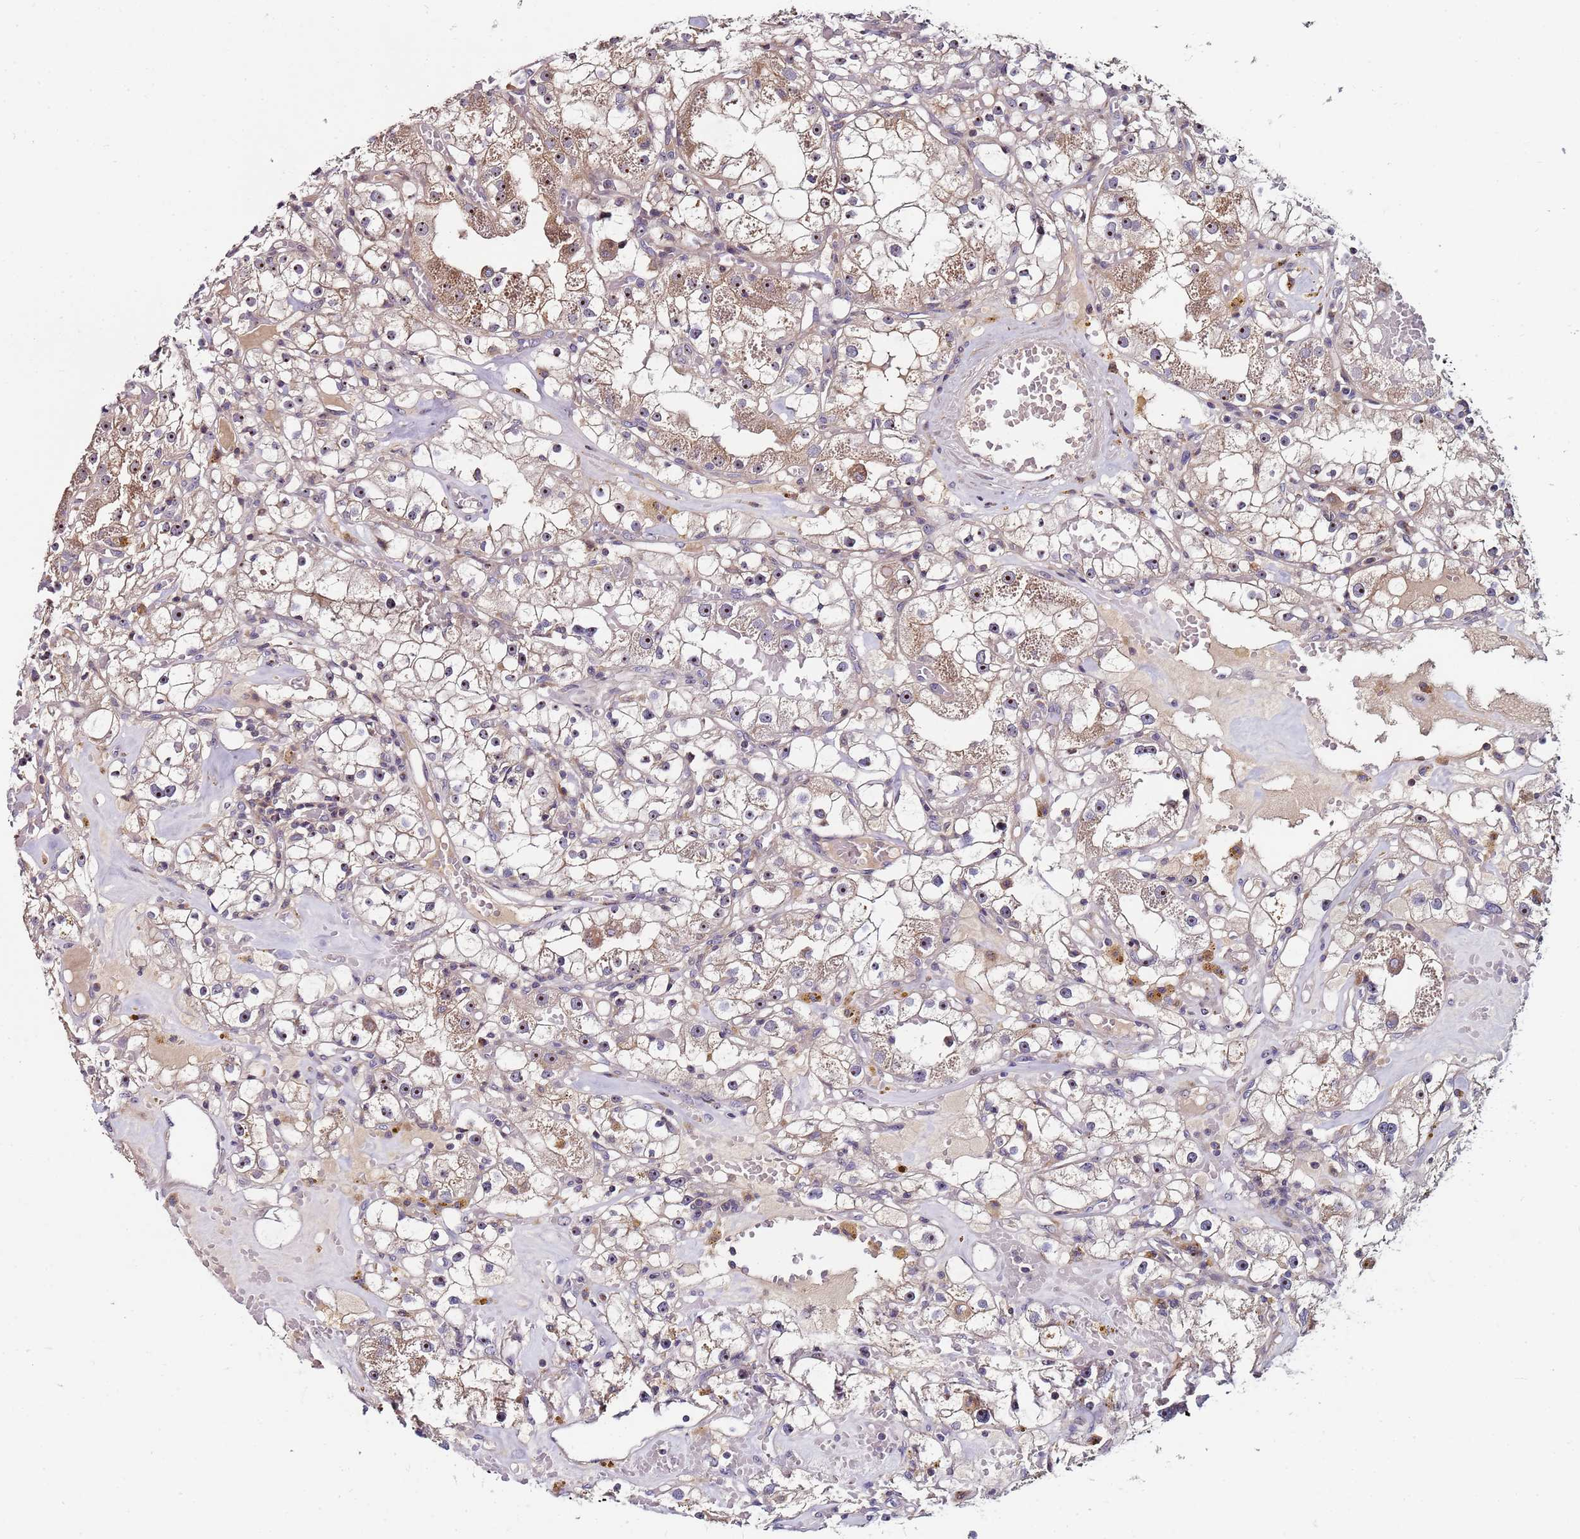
{"staining": {"intensity": "weak", "quantity": "25%-75%", "location": "cytoplasmic/membranous,nuclear"}, "tissue": "renal cancer", "cell_type": "Tumor cells", "image_type": "cancer", "snomed": [{"axis": "morphology", "description": "Adenocarcinoma, NOS"}, {"axis": "topography", "description": "Kidney"}], "caption": "Weak cytoplasmic/membranous and nuclear protein expression is appreciated in about 25%-75% of tumor cells in adenocarcinoma (renal).", "gene": "KRI1", "patient": {"sex": "male", "age": 56}}